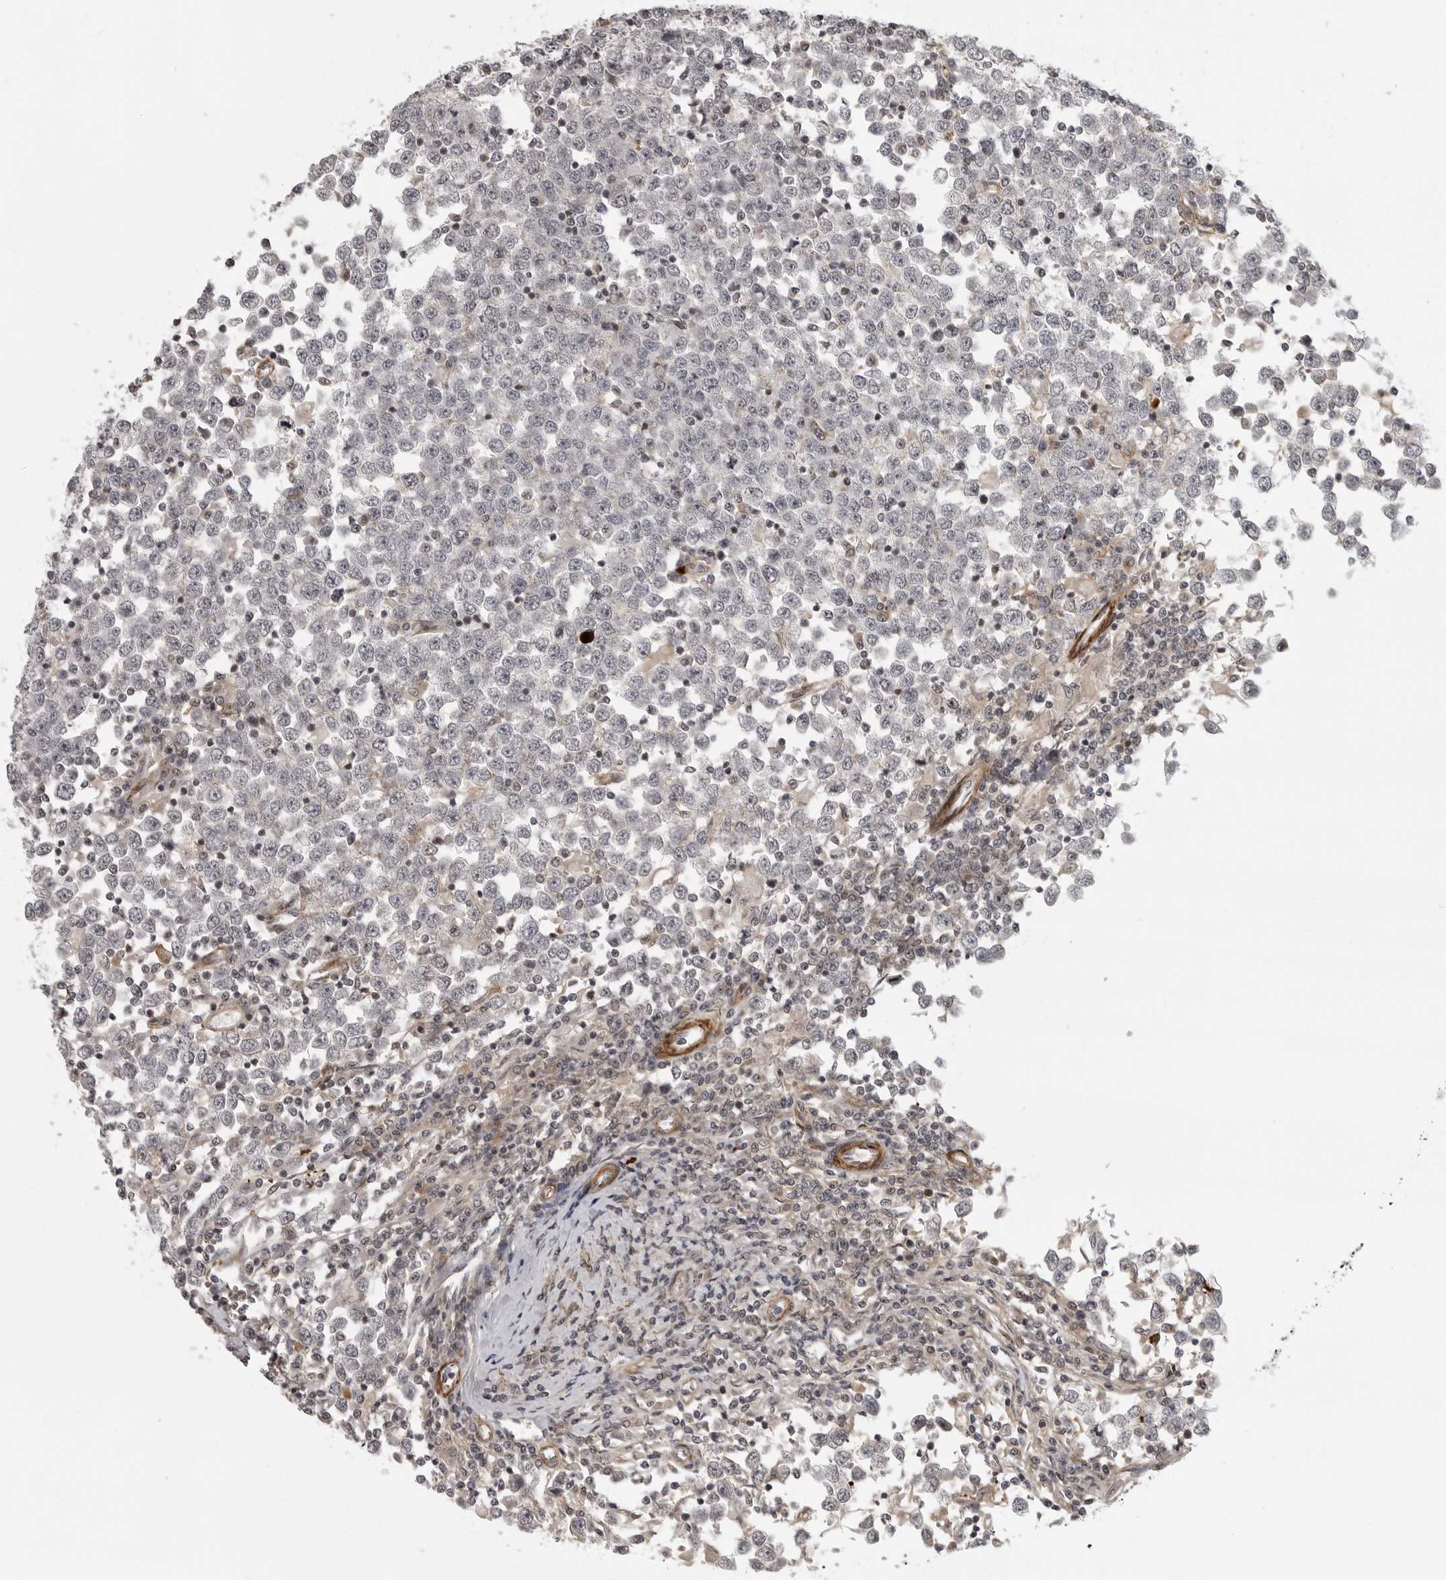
{"staining": {"intensity": "negative", "quantity": "none", "location": "none"}, "tissue": "testis cancer", "cell_type": "Tumor cells", "image_type": "cancer", "snomed": [{"axis": "morphology", "description": "Seminoma, NOS"}, {"axis": "topography", "description": "Testis"}], "caption": "Seminoma (testis) was stained to show a protein in brown. There is no significant positivity in tumor cells.", "gene": "TUT4", "patient": {"sex": "male", "age": 65}}